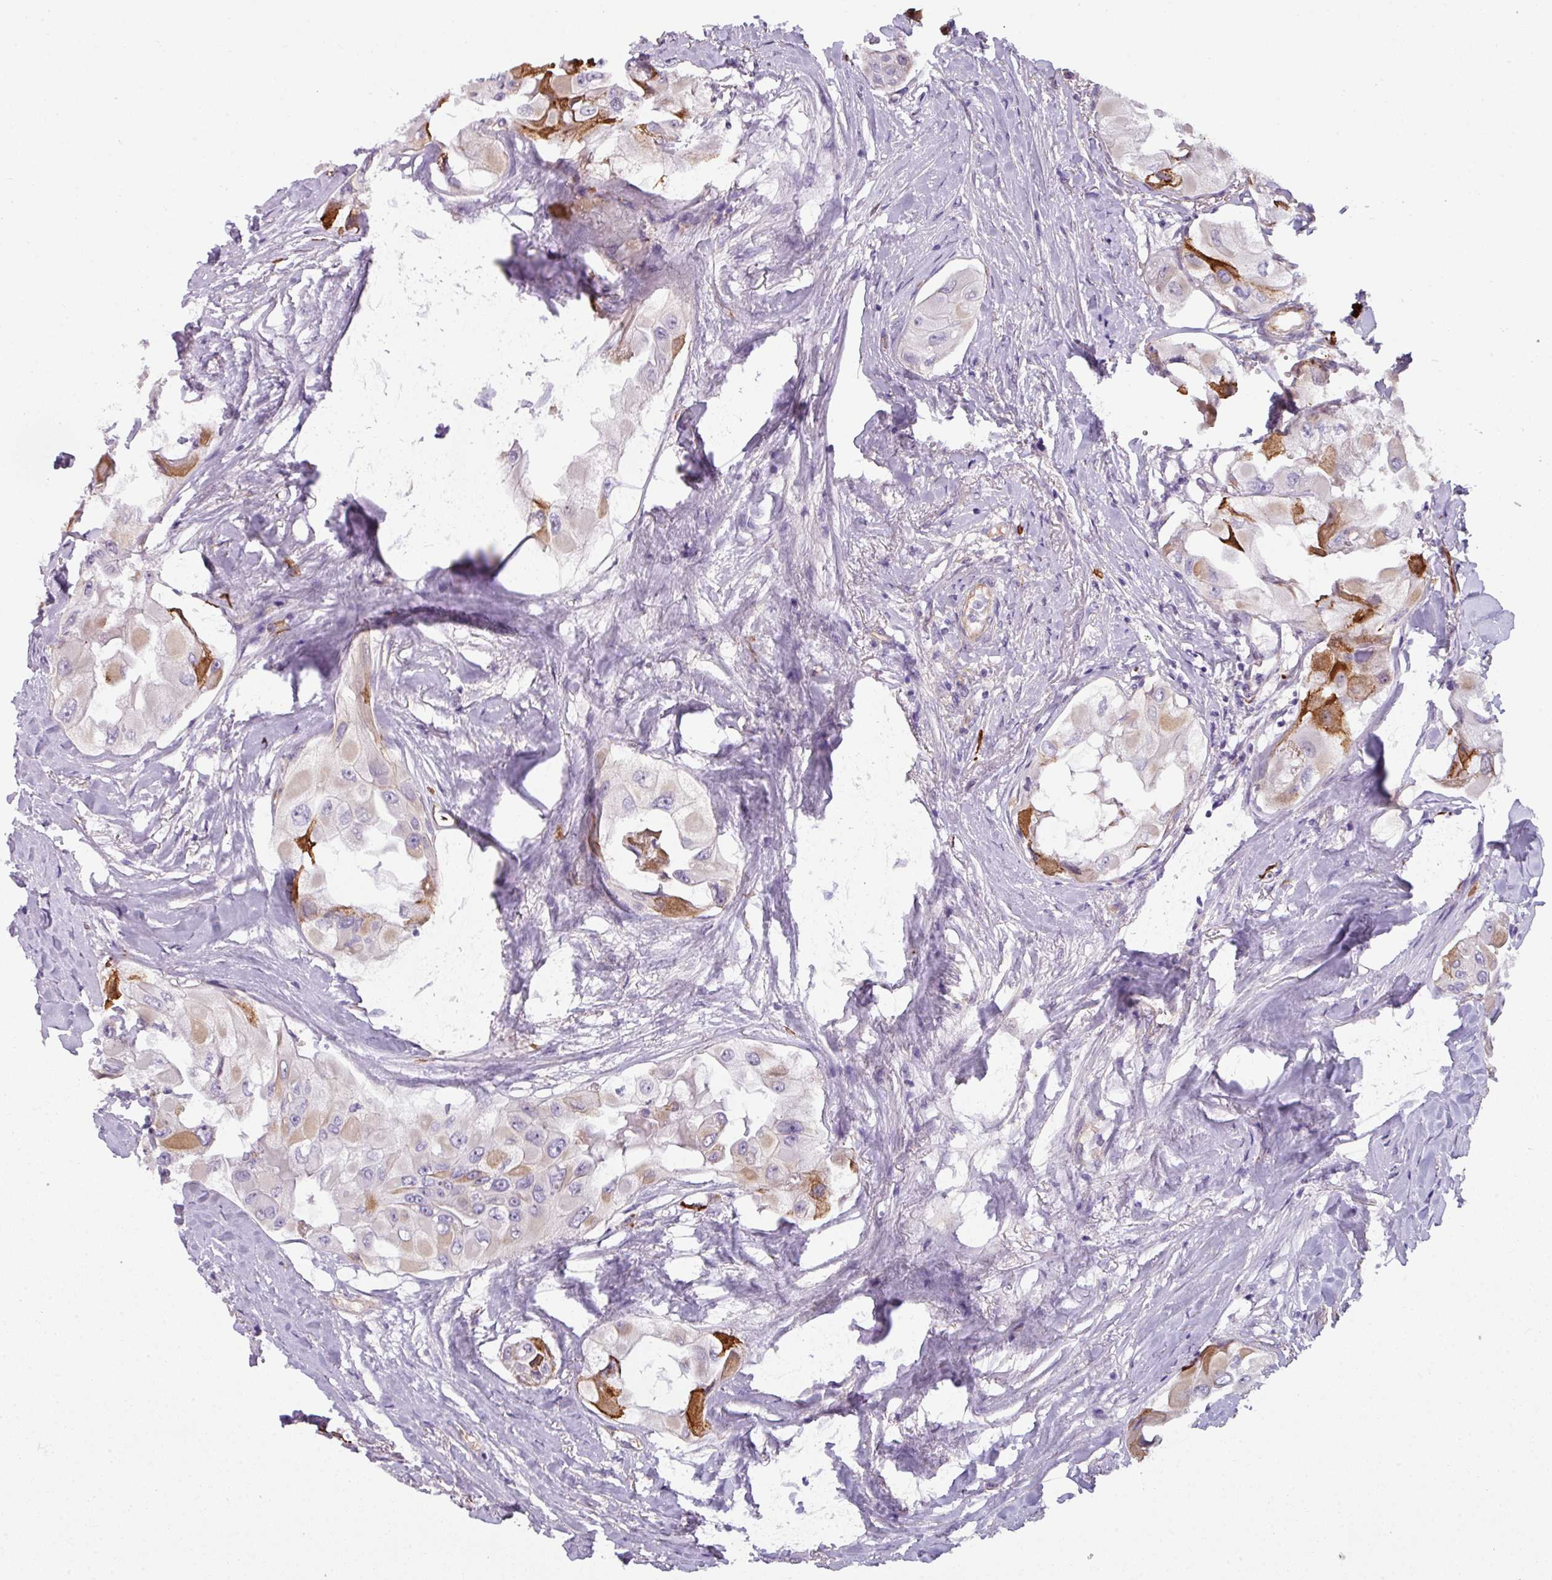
{"staining": {"intensity": "moderate", "quantity": "25%-75%", "location": "cytoplasmic/membranous"}, "tissue": "thyroid cancer", "cell_type": "Tumor cells", "image_type": "cancer", "snomed": [{"axis": "morphology", "description": "Normal tissue, NOS"}, {"axis": "morphology", "description": "Papillary adenocarcinoma, NOS"}, {"axis": "topography", "description": "Thyroid gland"}], "caption": "Thyroid cancer (papillary adenocarcinoma) stained with DAB (3,3'-diaminobenzidine) IHC displays medium levels of moderate cytoplasmic/membranous staining in approximately 25%-75% of tumor cells.", "gene": "BUD23", "patient": {"sex": "female", "age": 59}}